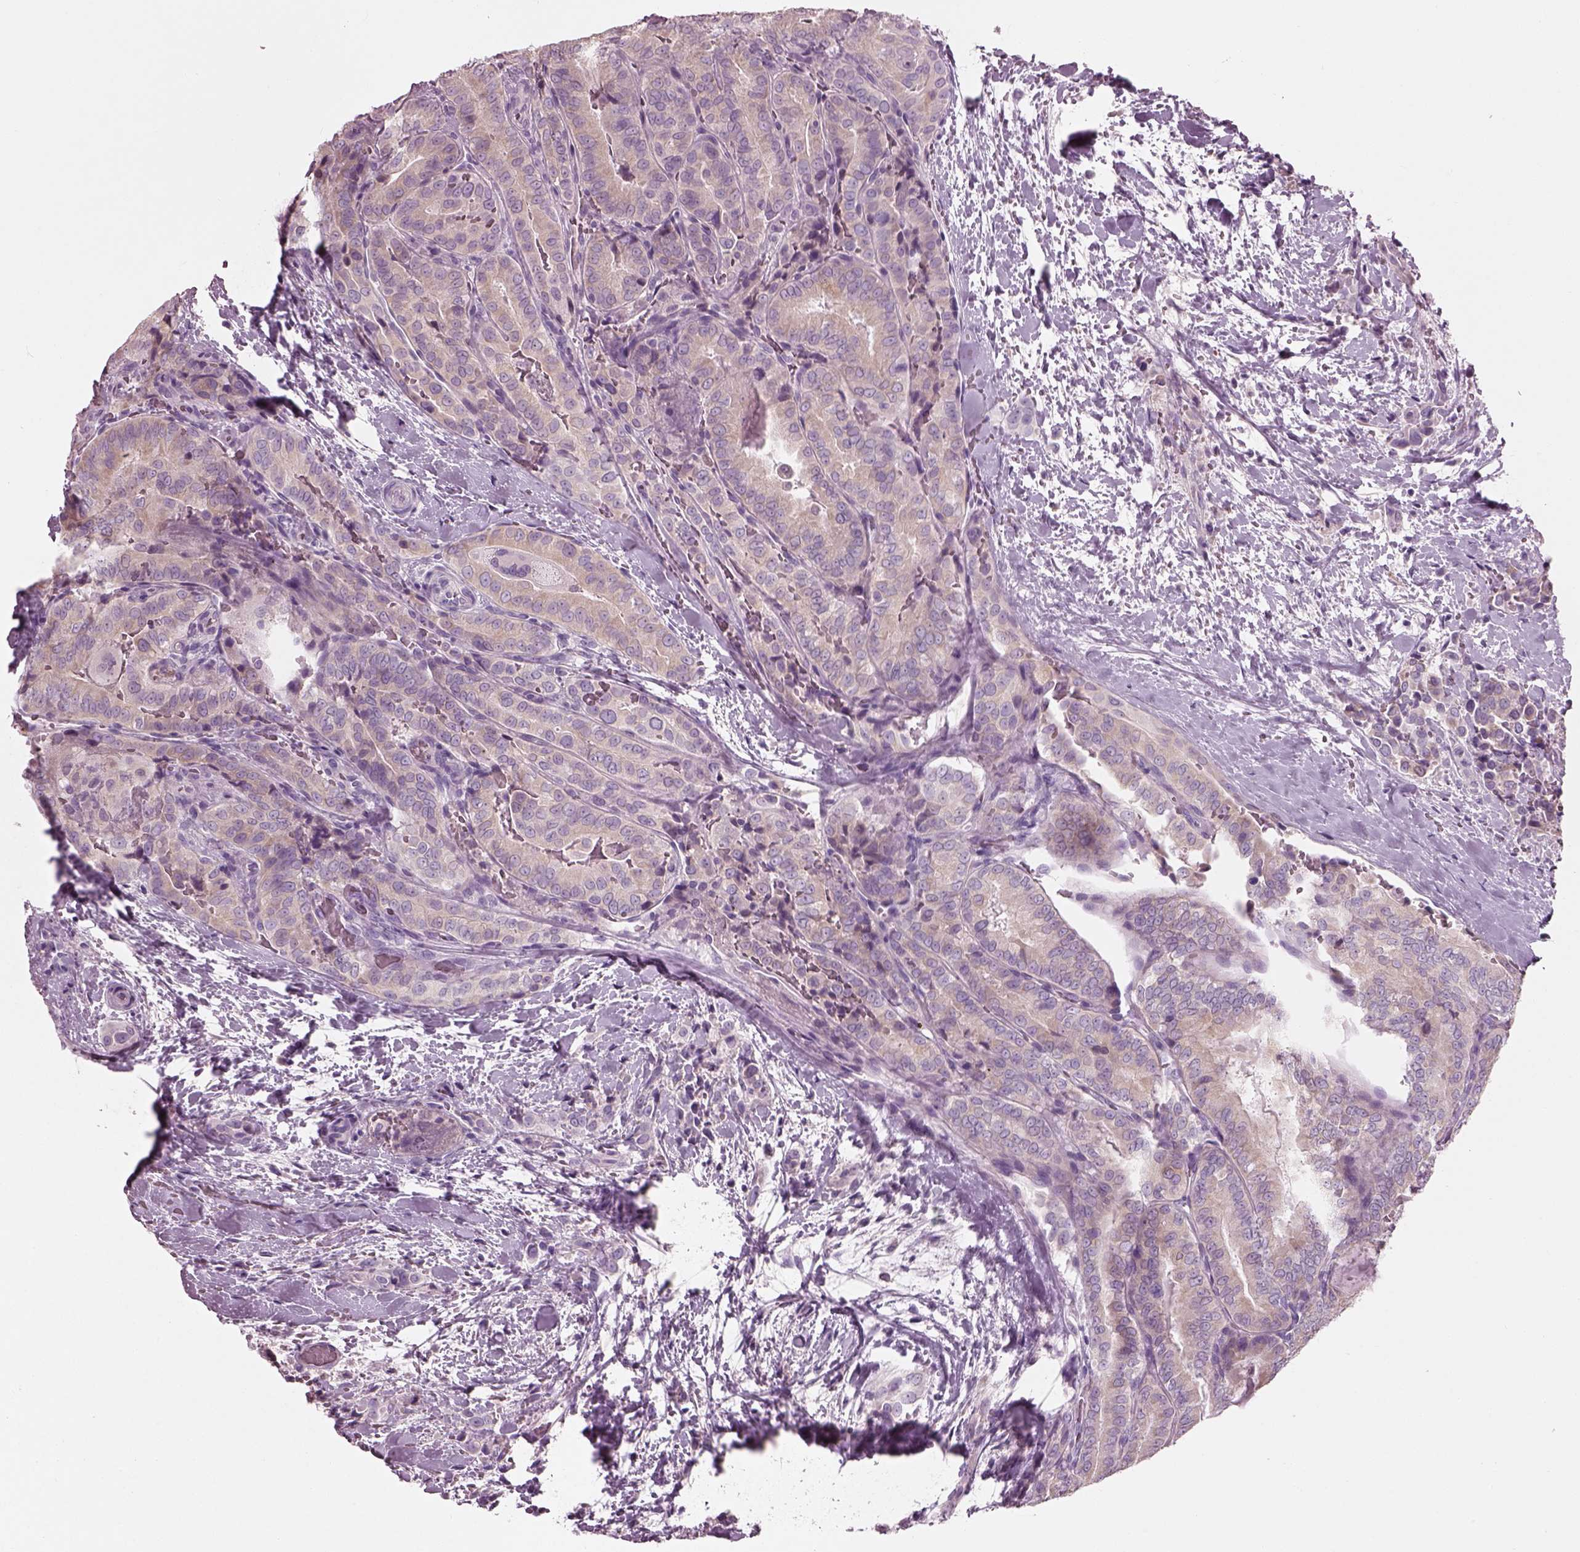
{"staining": {"intensity": "negative", "quantity": "none", "location": "none"}, "tissue": "thyroid cancer", "cell_type": "Tumor cells", "image_type": "cancer", "snomed": [{"axis": "morphology", "description": "Papillary adenocarcinoma, NOS"}, {"axis": "topography", "description": "Thyroid gland"}], "caption": "Immunohistochemical staining of human thyroid cancer shows no significant staining in tumor cells.", "gene": "SLC27A2", "patient": {"sex": "male", "age": 61}}